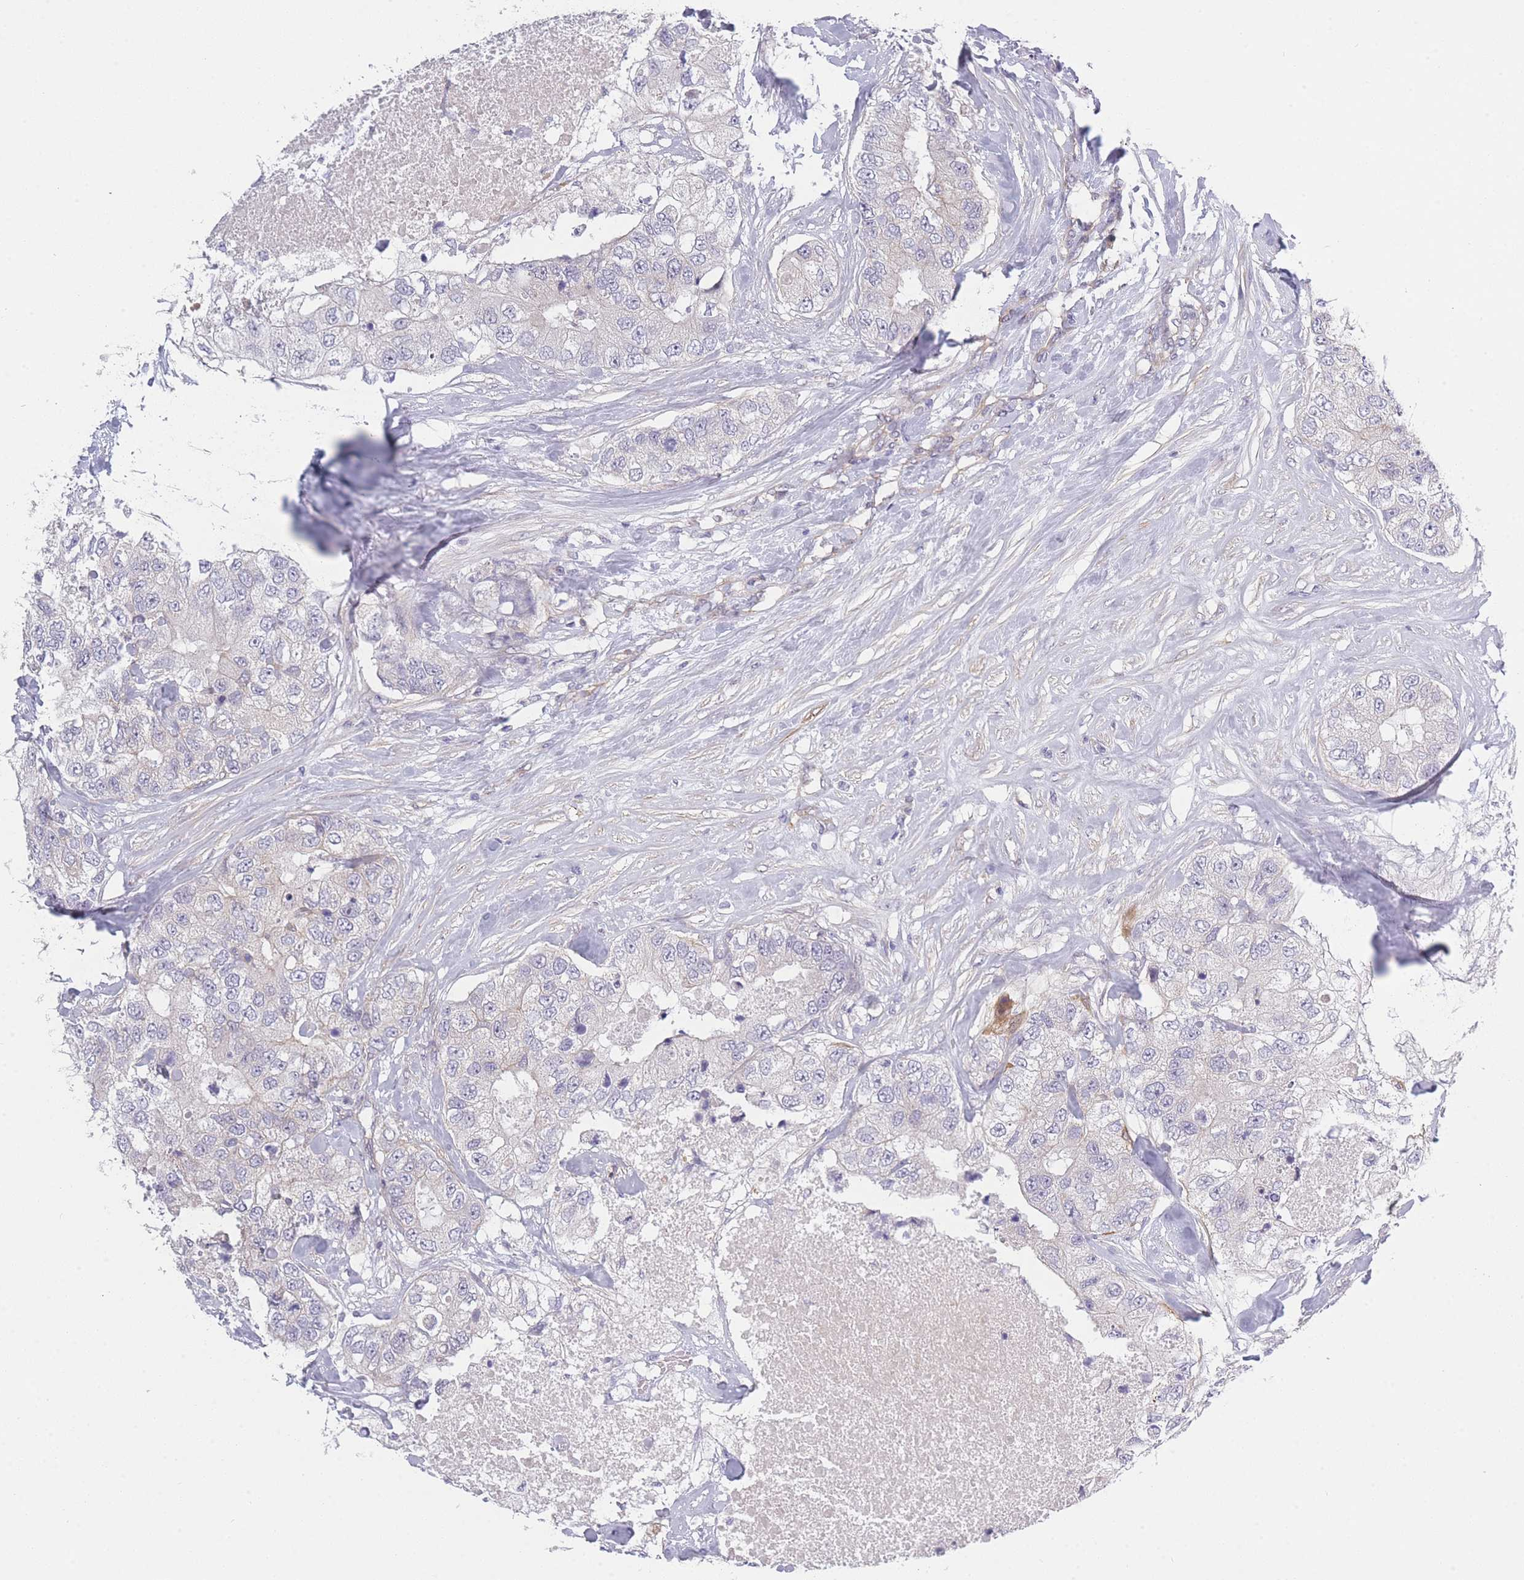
{"staining": {"intensity": "negative", "quantity": "none", "location": "none"}, "tissue": "breast cancer", "cell_type": "Tumor cells", "image_type": "cancer", "snomed": [{"axis": "morphology", "description": "Duct carcinoma"}, {"axis": "topography", "description": "Breast"}], "caption": "A high-resolution image shows immunohistochemistry staining of intraductal carcinoma (breast), which demonstrates no significant expression in tumor cells.", "gene": "SLC7A6", "patient": {"sex": "female", "age": 62}}